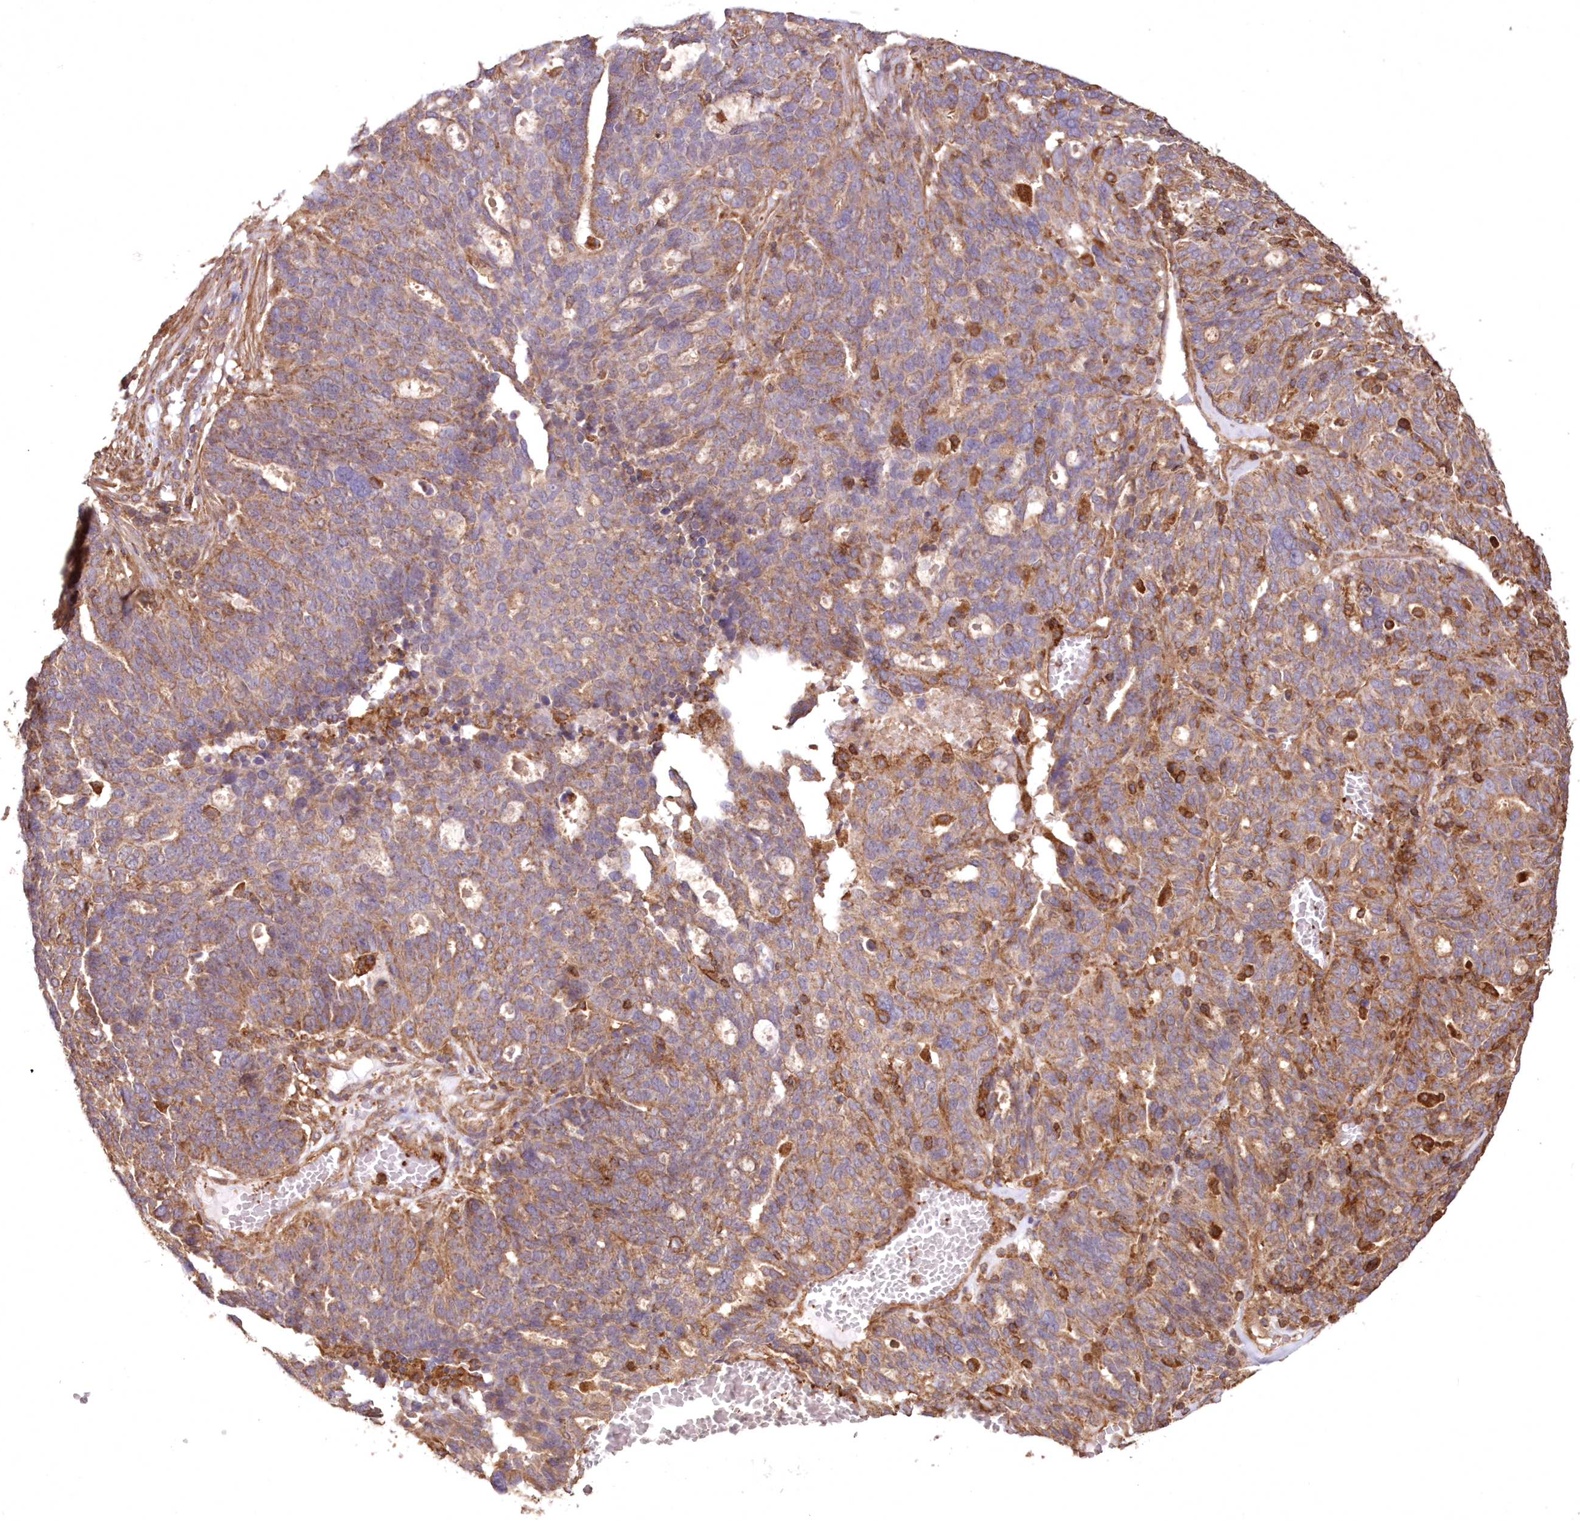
{"staining": {"intensity": "moderate", "quantity": ">75%", "location": "cytoplasmic/membranous"}, "tissue": "ovarian cancer", "cell_type": "Tumor cells", "image_type": "cancer", "snomed": [{"axis": "morphology", "description": "Cystadenocarcinoma, serous, NOS"}, {"axis": "topography", "description": "Ovary"}], "caption": "This histopathology image shows immunohistochemistry staining of serous cystadenocarcinoma (ovarian), with medium moderate cytoplasmic/membranous expression in approximately >75% of tumor cells.", "gene": "TMEM139", "patient": {"sex": "female", "age": 59}}